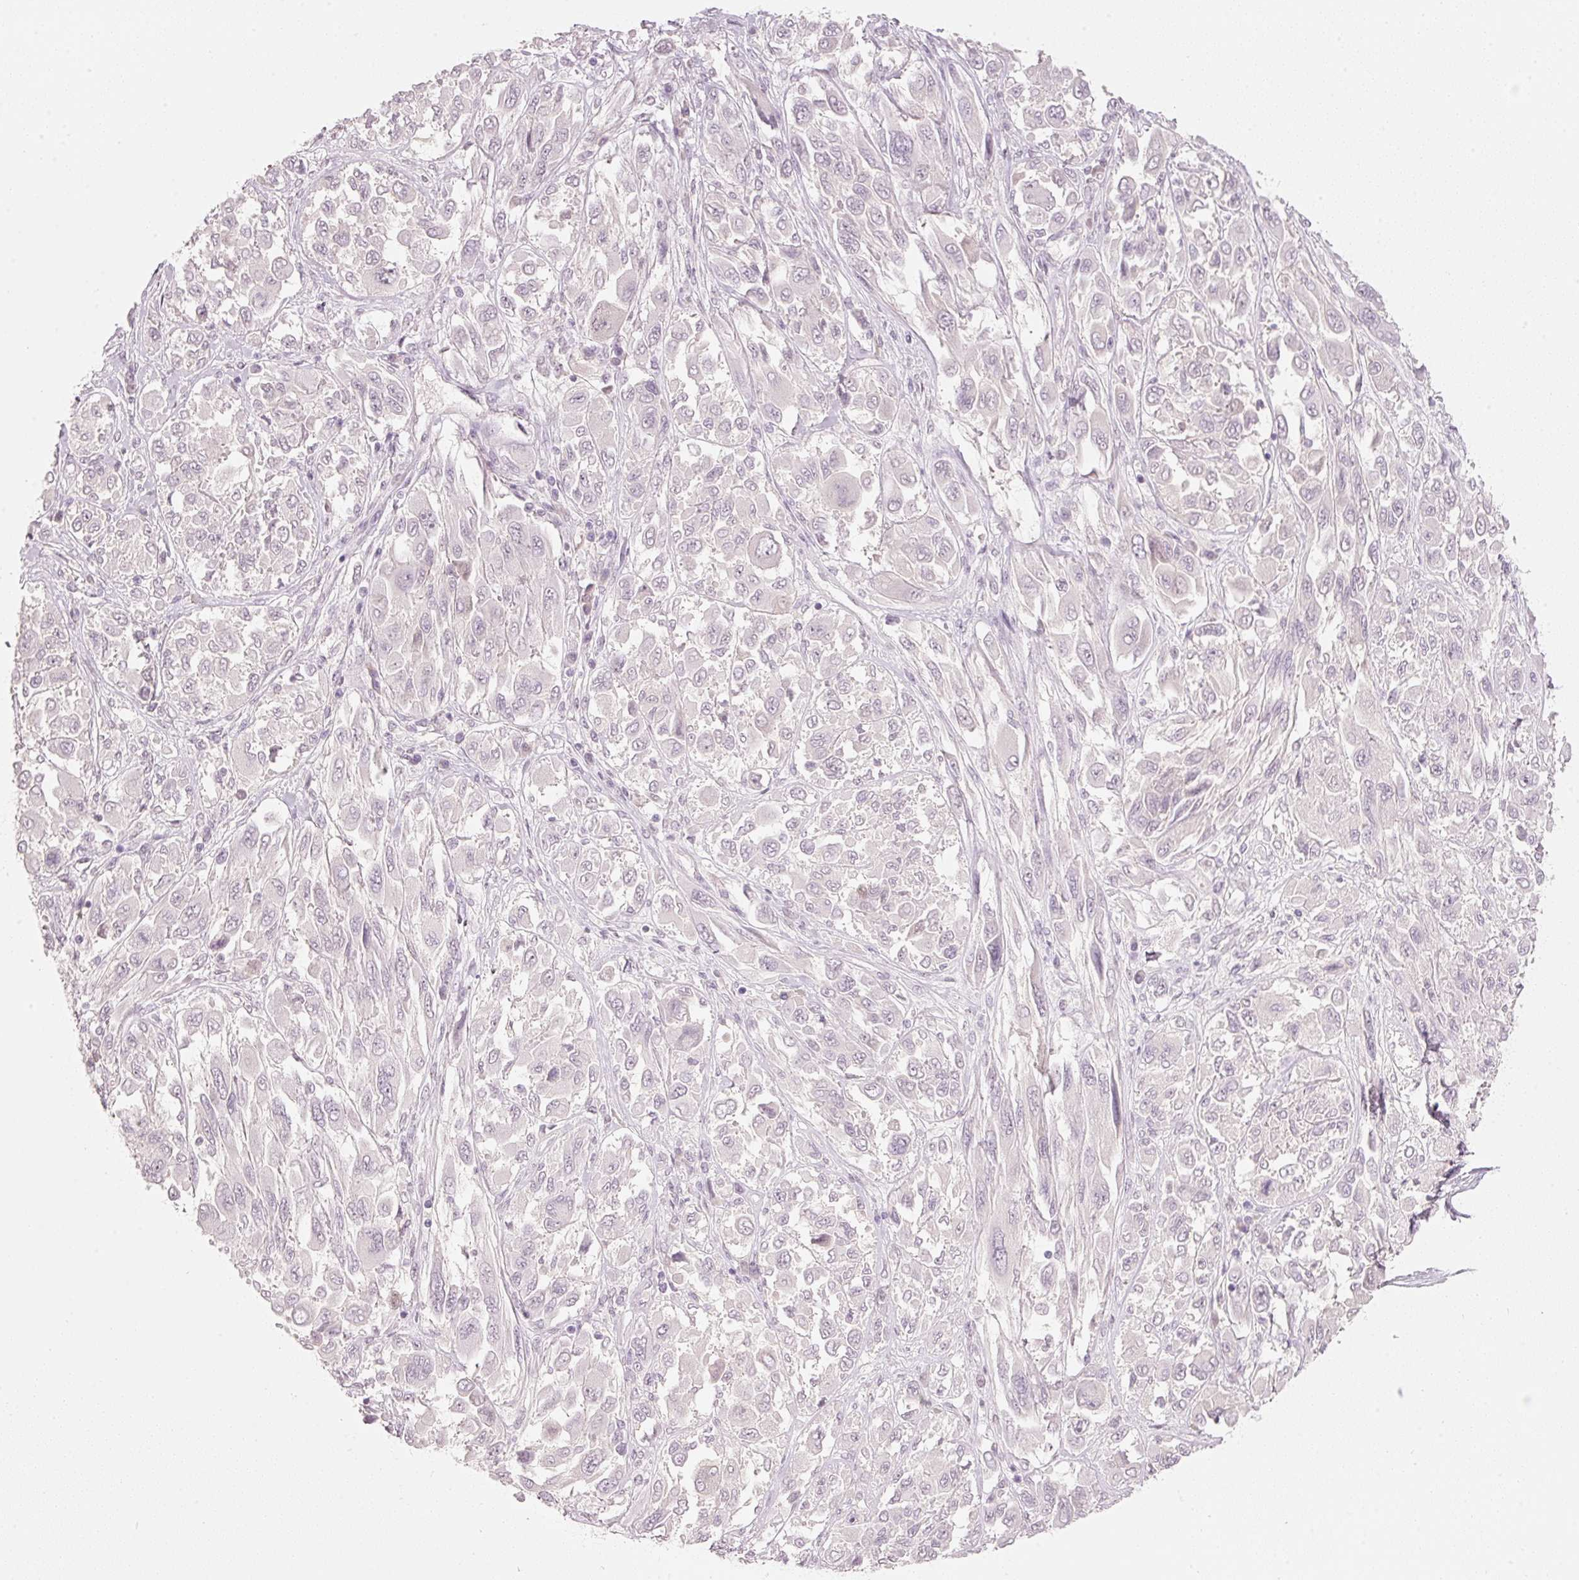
{"staining": {"intensity": "negative", "quantity": "none", "location": "none"}, "tissue": "melanoma", "cell_type": "Tumor cells", "image_type": "cancer", "snomed": [{"axis": "morphology", "description": "Malignant melanoma, NOS"}, {"axis": "topography", "description": "Skin"}], "caption": "Tumor cells are negative for protein expression in human melanoma.", "gene": "STEAP1", "patient": {"sex": "female", "age": 91}}